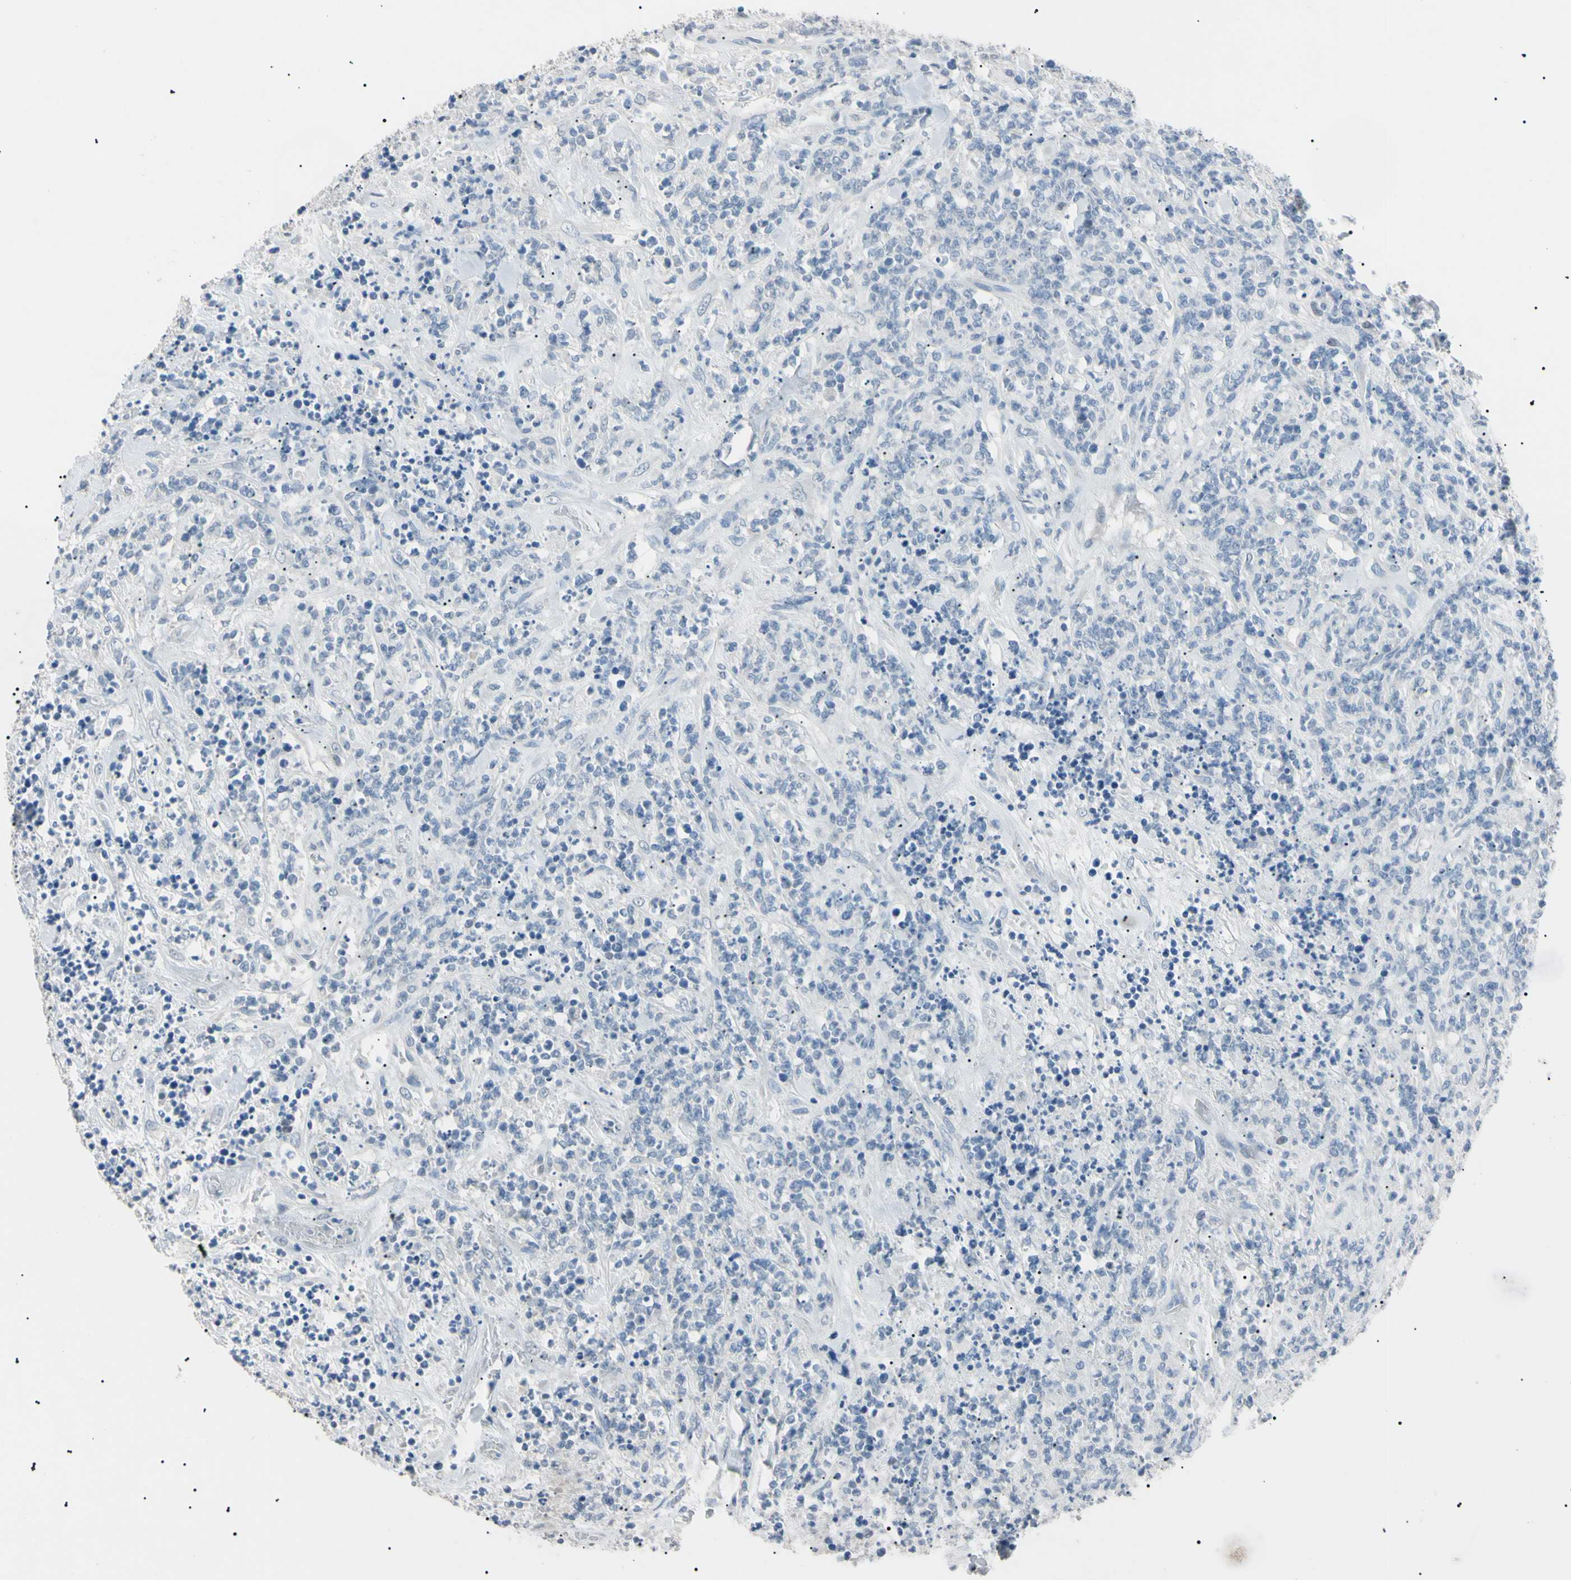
{"staining": {"intensity": "negative", "quantity": "none", "location": "none"}, "tissue": "lymphoma", "cell_type": "Tumor cells", "image_type": "cancer", "snomed": [{"axis": "morphology", "description": "Malignant lymphoma, non-Hodgkin's type, High grade"}, {"axis": "topography", "description": "Soft tissue"}], "caption": "High power microscopy image of an immunohistochemistry image of high-grade malignant lymphoma, non-Hodgkin's type, revealing no significant positivity in tumor cells.", "gene": "CGB3", "patient": {"sex": "male", "age": 18}}